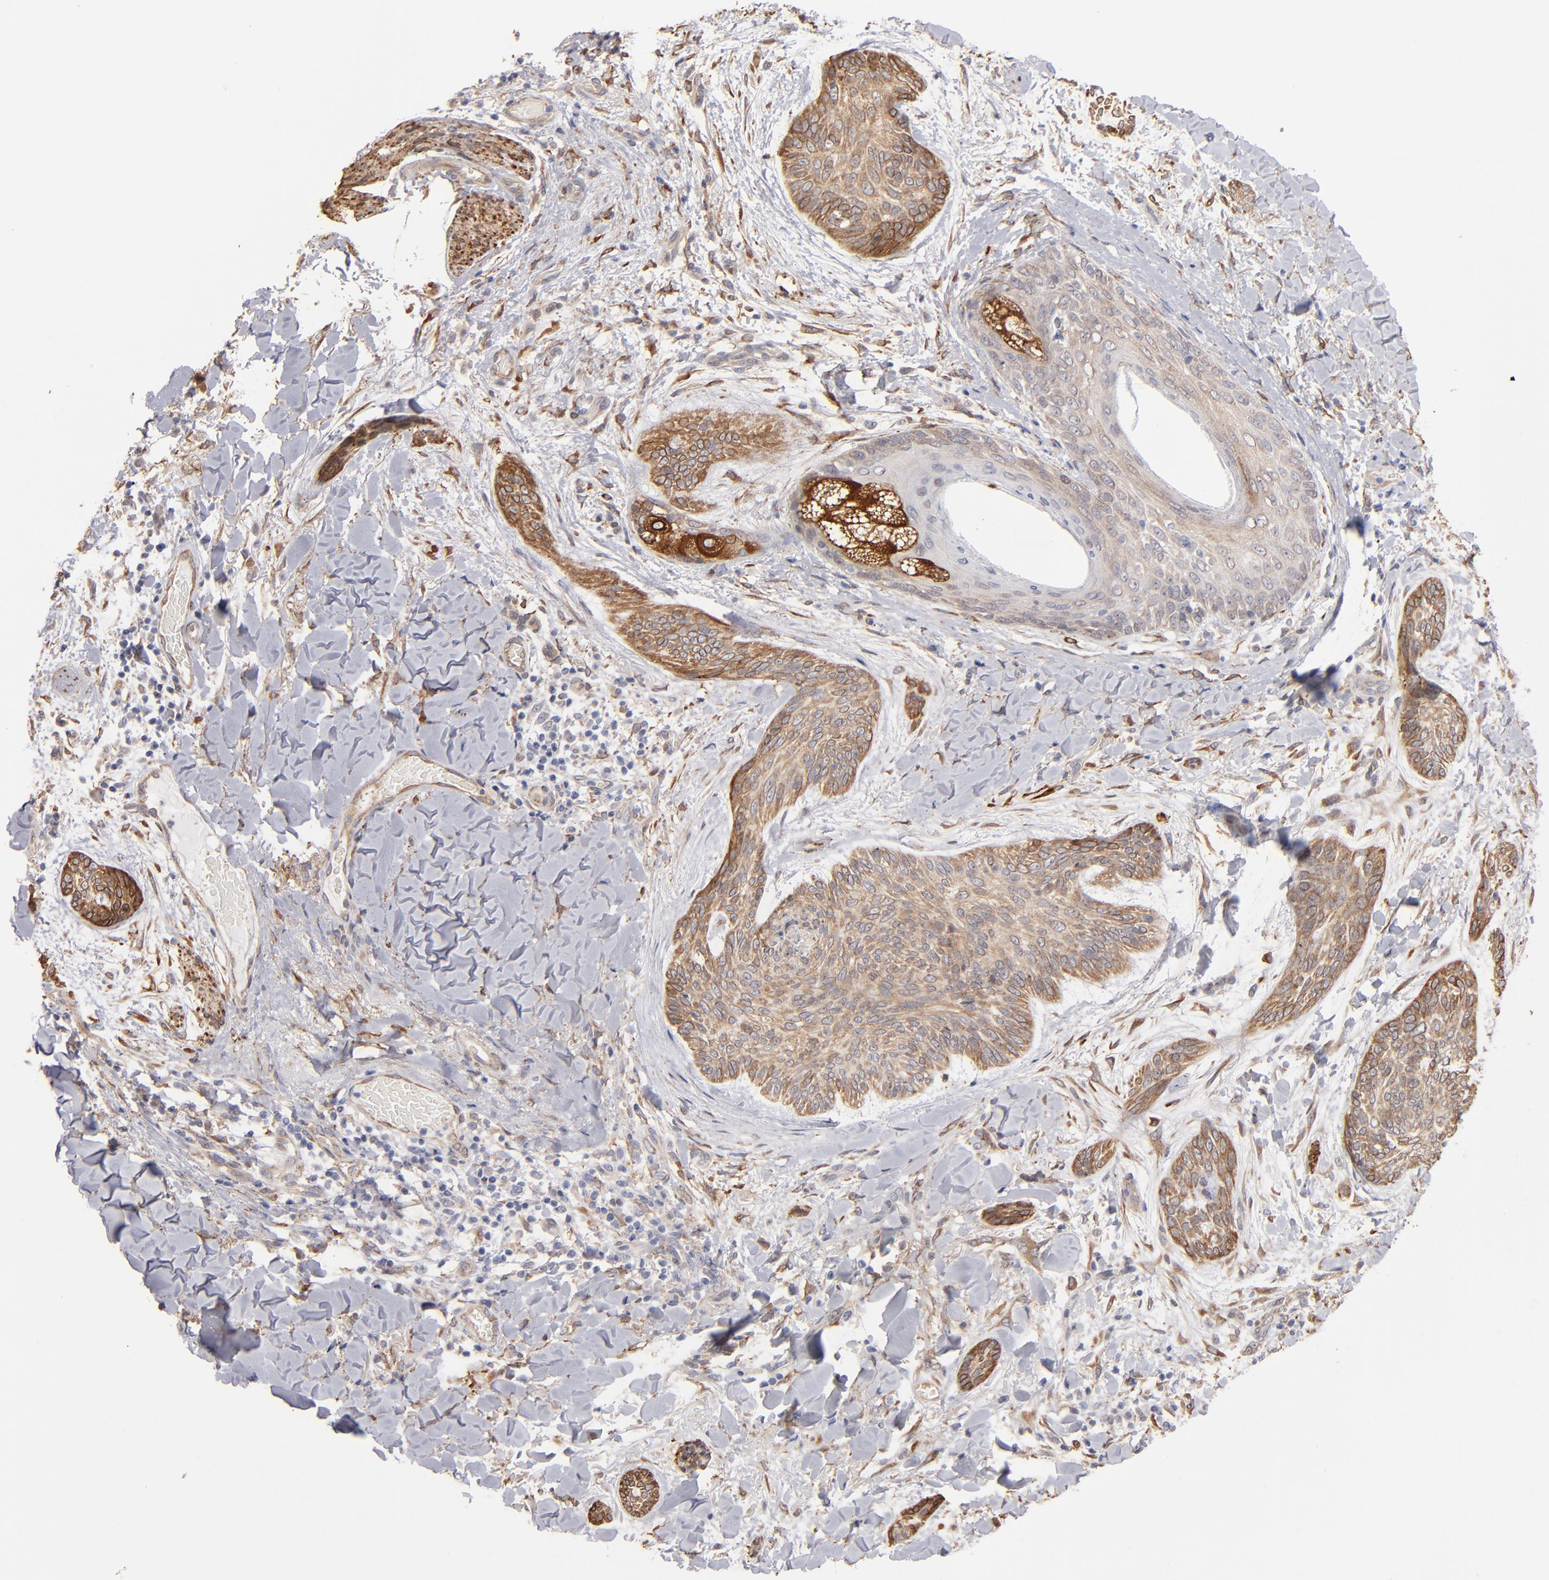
{"staining": {"intensity": "moderate", "quantity": ">75%", "location": "cytoplasmic/membranous"}, "tissue": "skin cancer", "cell_type": "Tumor cells", "image_type": "cancer", "snomed": [{"axis": "morphology", "description": "Normal tissue, NOS"}, {"axis": "morphology", "description": "Basal cell carcinoma"}, {"axis": "topography", "description": "Skin"}], "caption": "Protein staining by immunohistochemistry shows moderate cytoplasmic/membranous staining in about >75% of tumor cells in basal cell carcinoma (skin). (IHC, brightfield microscopy, high magnification).", "gene": "PGRMC1", "patient": {"sex": "female", "age": 71}}